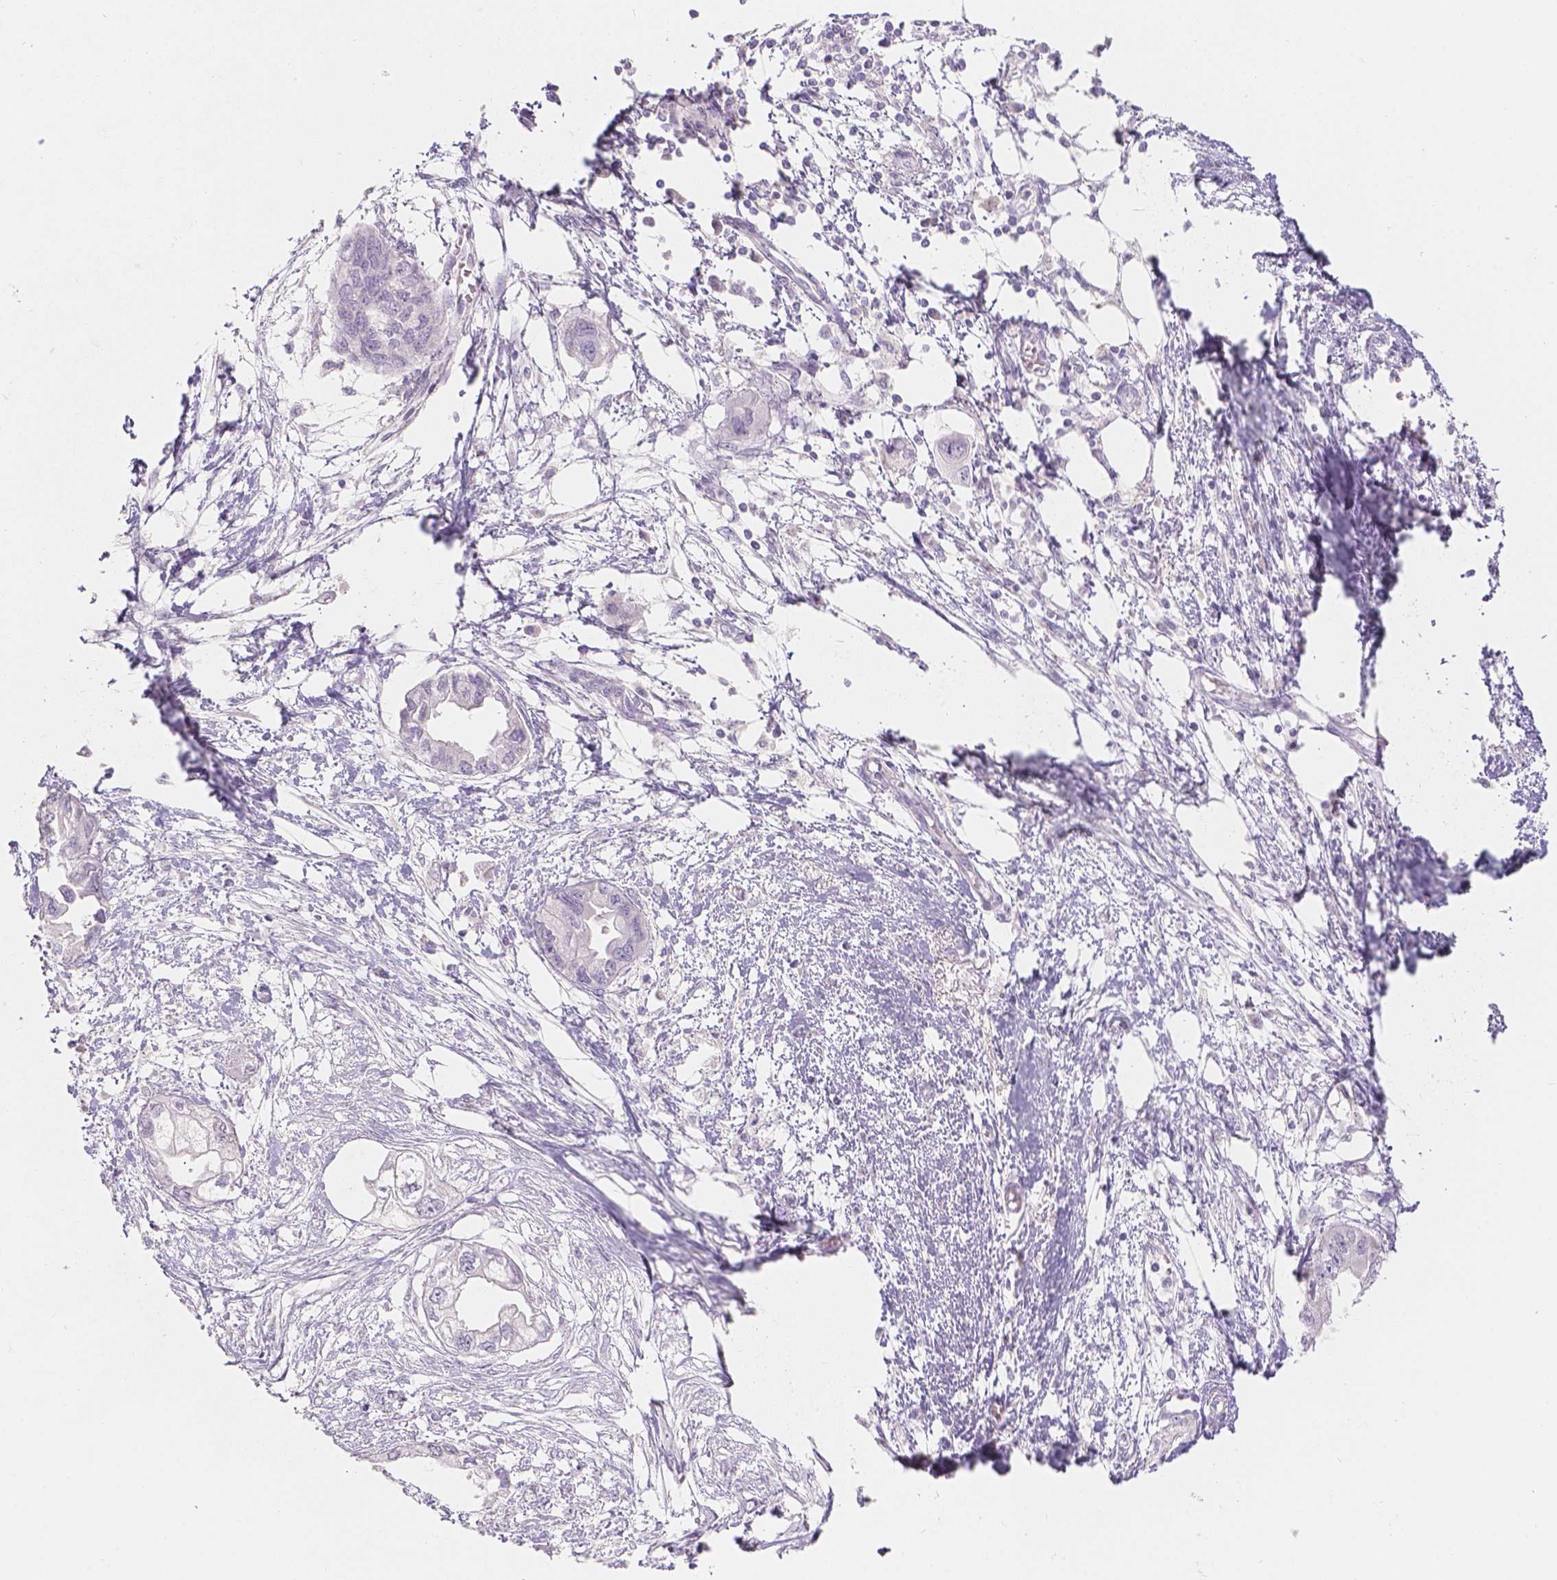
{"staining": {"intensity": "negative", "quantity": "none", "location": "none"}, "tissue": "endometrial cancer", "cell_type": "Tumor cells", "image_type": "cancer", "snomed": [{"axis": "morphology", "description": "Adenocarcinoma, NOS"}, {"axis": "morphology", "description": "Adenocarcinoma, metastatic, NOS"}, {"axis": "topography", "description": "Adipose tissue"}, {"axis": "topography", "description": "Endometrium"}], "caption": "This micrograph is of endometrial metastatic adenocarcinoma stained with IHC to label a protein in brown with the nuclei are counter-stained blue. There is no positivity in tumor cells. The staining was performed using DAB (3,3'-diaminobenzidine) to visualize the protein expression in brown, while the nuclei were stained in blue with hematoxylin (Magnification: 20x).", "gene": "HTN3", "patient": {"sex": "female", "age": 67}}